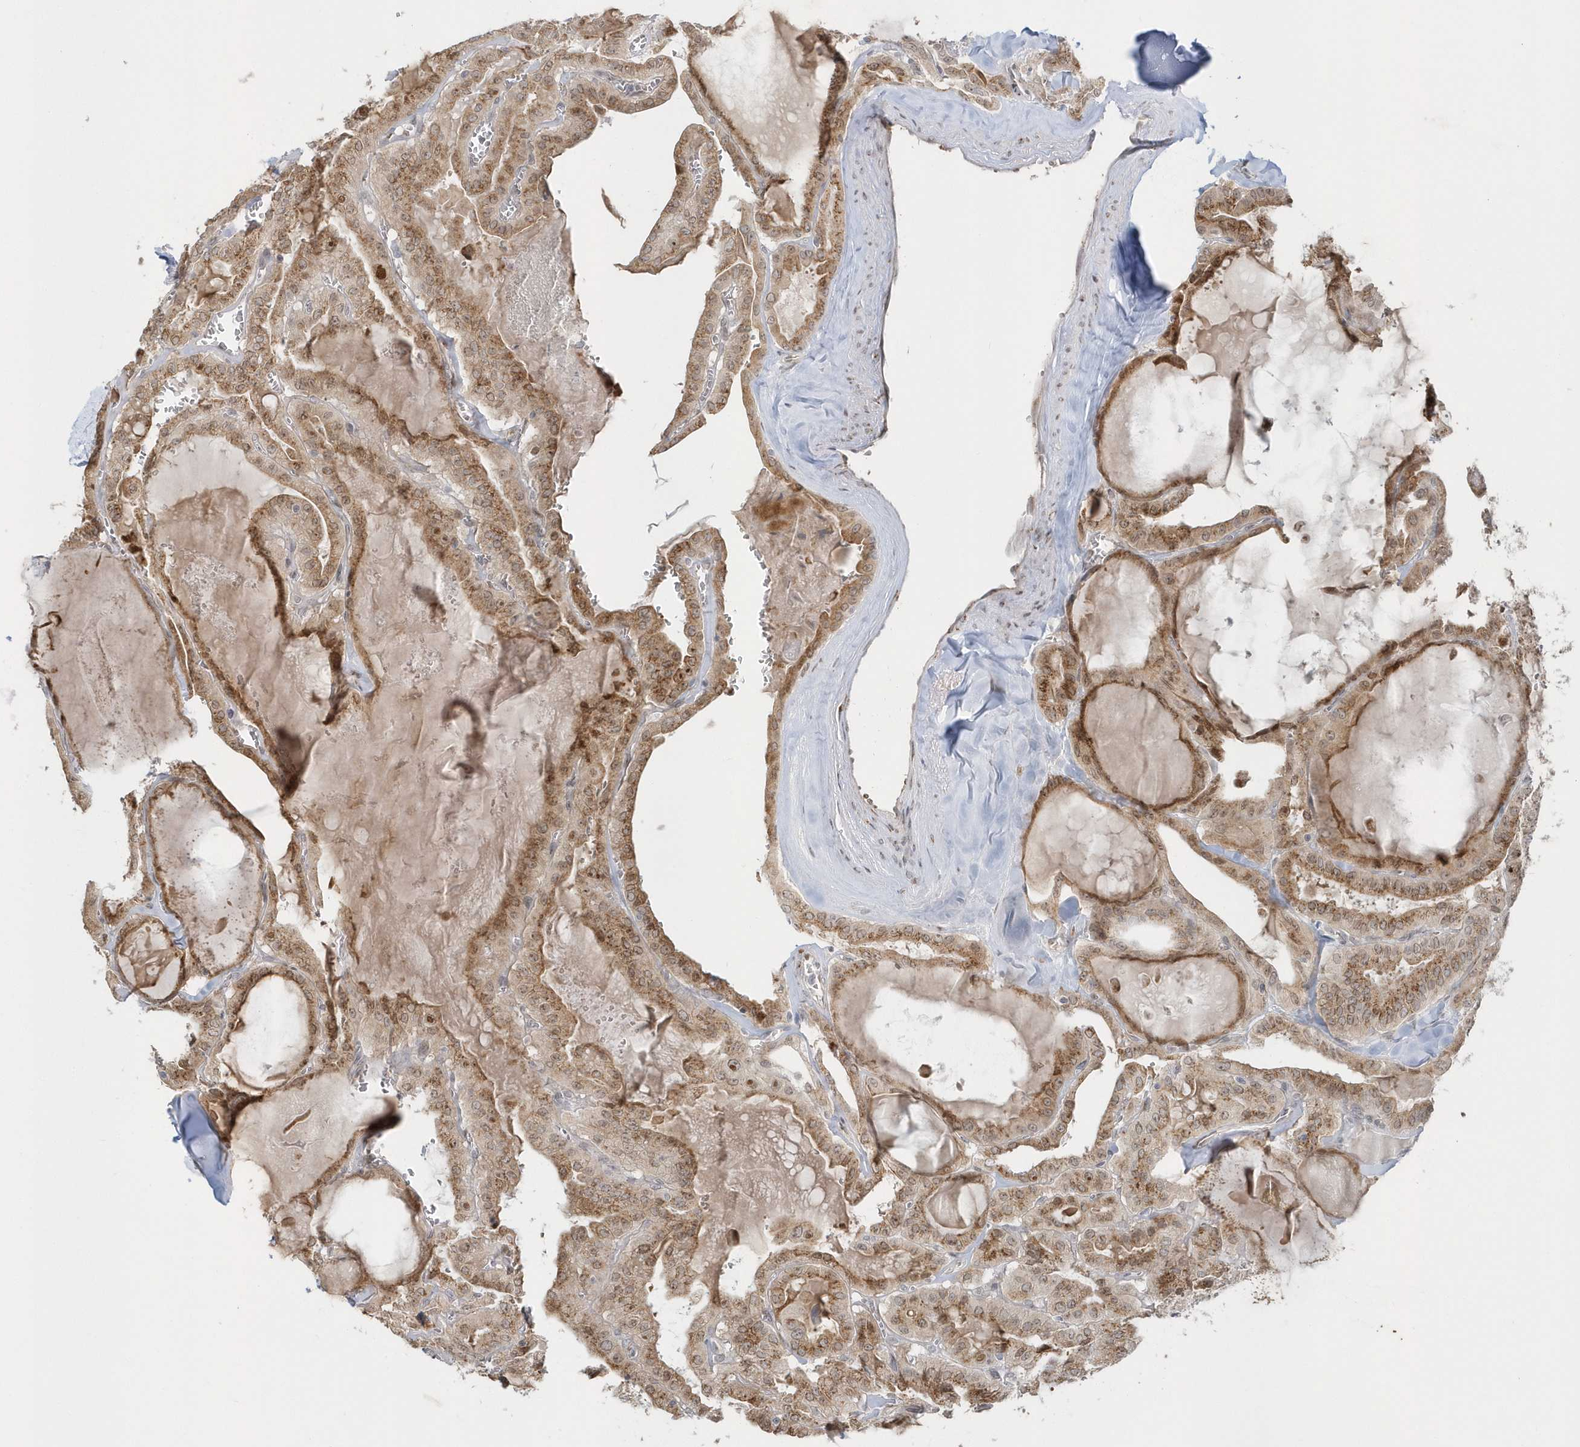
{"staining": {"intensity": "moderate", "quantity": ">75%", "location": "cytoplasmic/membranous"}, "tissue": "thyroid cancer", "cell_type": "Tumor cells", "image_type": "cancer", "snomed": [{"axis": "morphology", "description": "Papillary adenocarcinoma, NOS"}, {"axis": "topography", "description": "Thyroid gland"}], "caption": "Thyroid cancer stained with DAB (3,3'-diaminobenzidine) immunohistochemistry exhibits medium levels of moderate cytoplasmic/membranous positivity in approximately >75% of tumor cells.", "gene": "DHFR", "patient": {"sex": "male", "age": 52}}